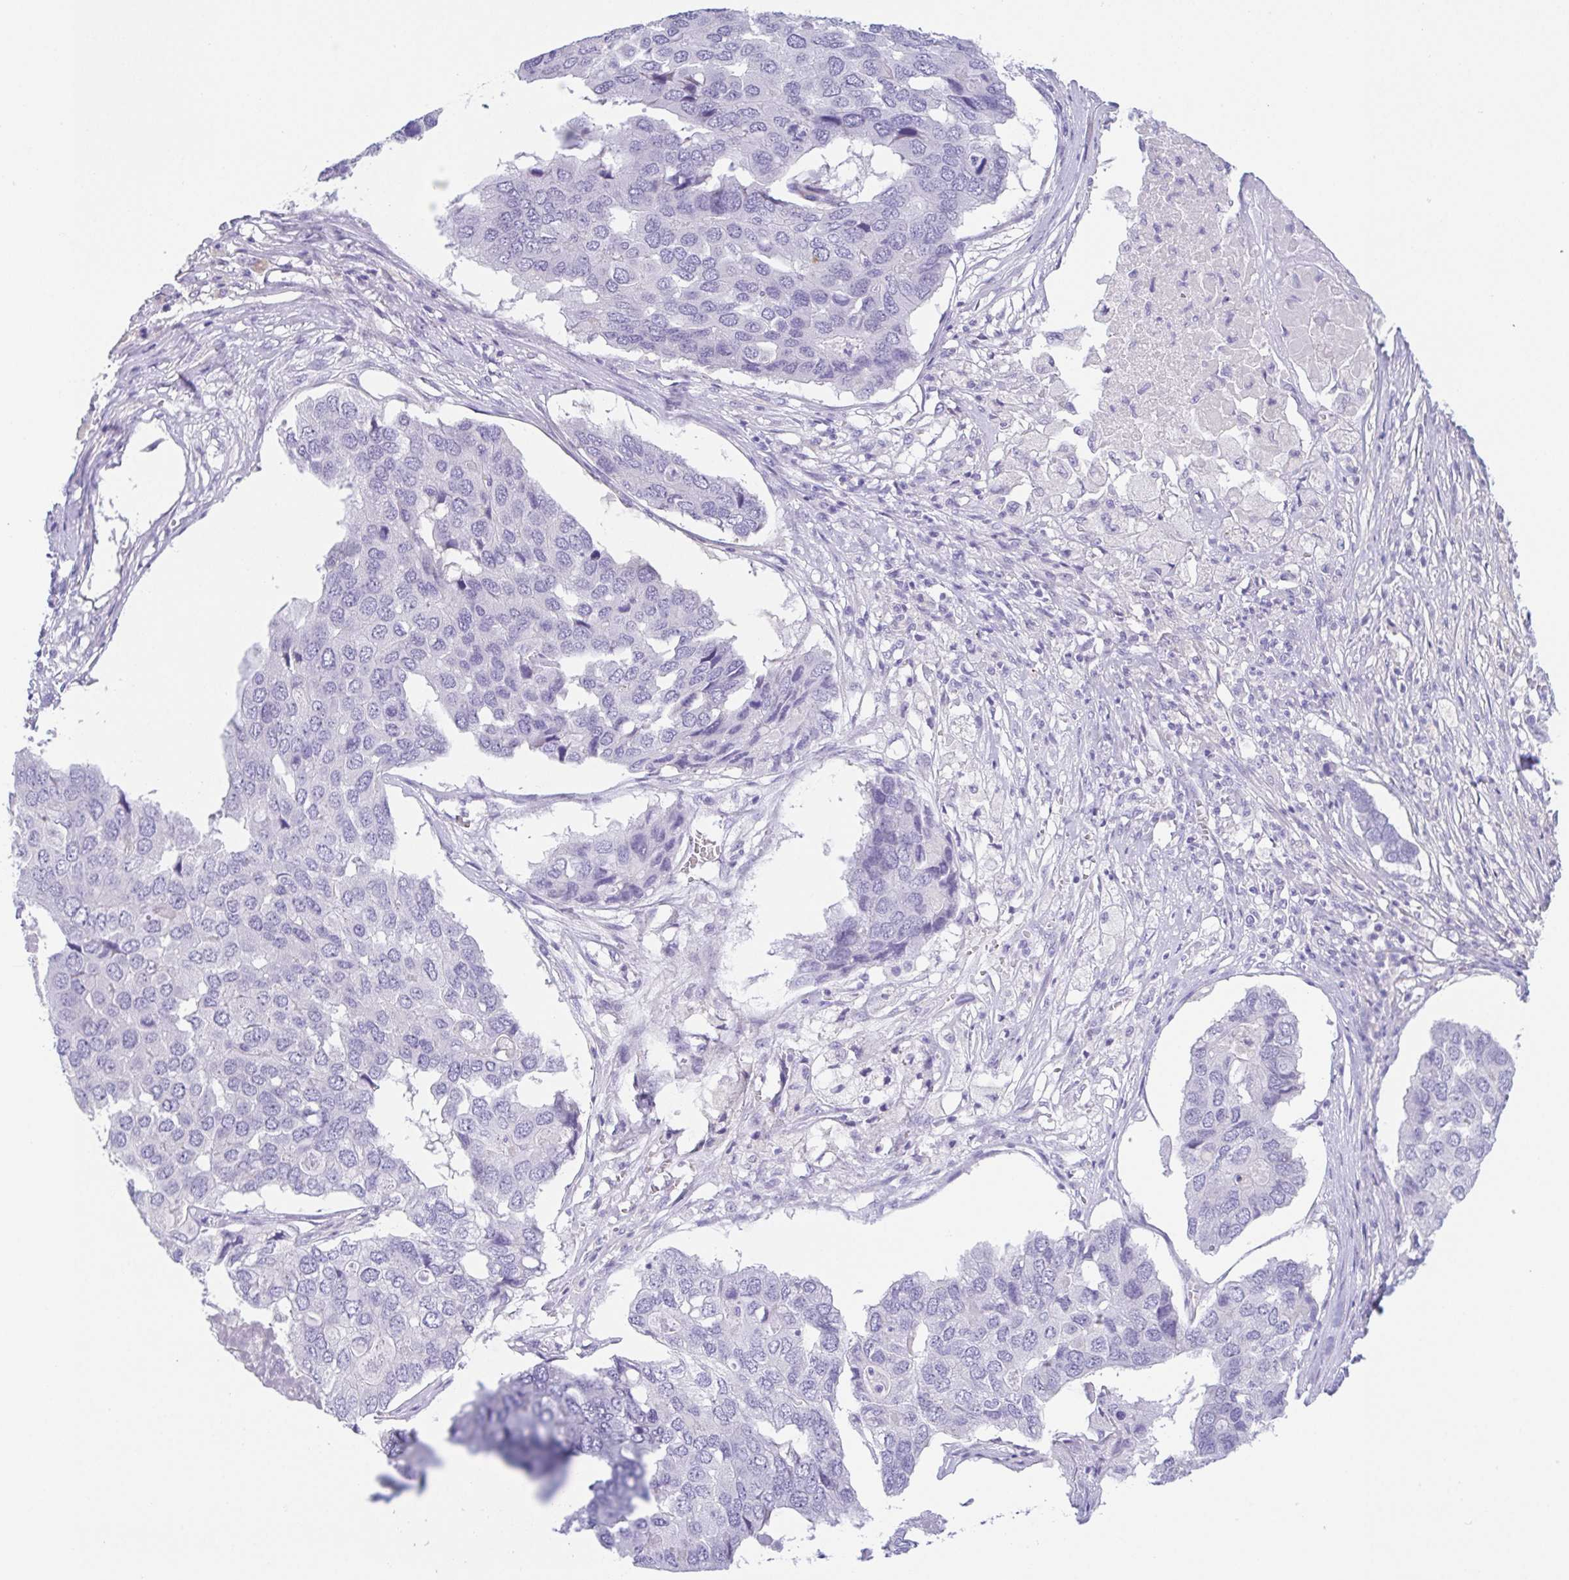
{"staining": {"intensity": "negative", "quantity": "none", "location": "none"}, "tissue": "pancreatic cancer", "cell_type": "Tumor cells", "image_type": "cancer", "snomed": [{"axis": "morphology", "description": "Adenocarcinoma, NOS"}, {"axis": "topography", "description": "Pancreas"}], "caption": "Adenocarcinoma (pancreatic) stained for a protein using immunohistochemistry exhibits no positivity tumor cells.", "gene": "HAPLN2", "patient": {"sex": "male", "age": 50}}